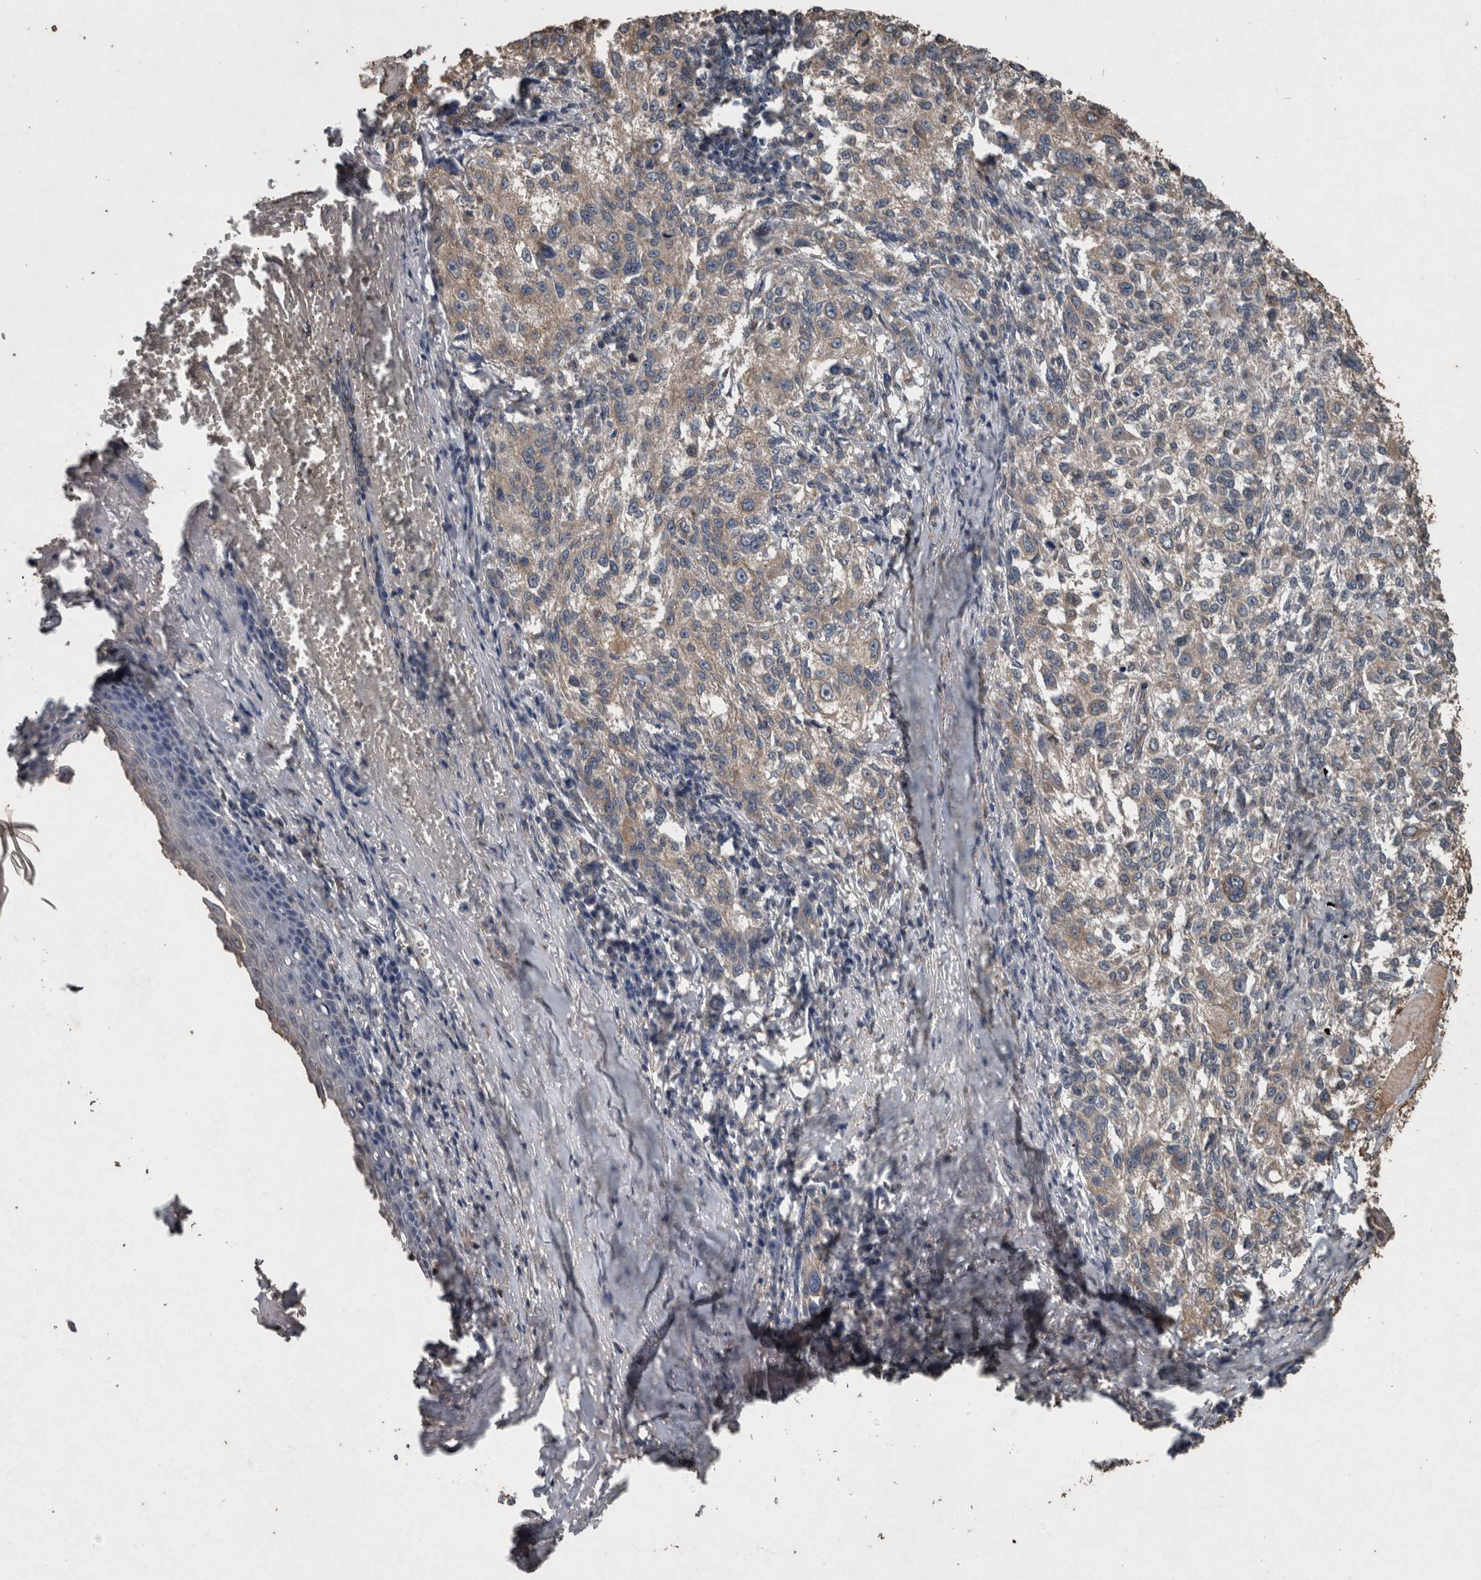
{"staining": {"intensity": "weak", "quantity": ">75%", "location": "cytoplasmic/membranous"}, "tissue": "melanoma", "cell_type": "Tumor cells", "image_type": "cancer", "snomed": [{"axis": "morphology", "description": "Necrosis, NOS"}, {"axis": "morphology", "description": "Malignant melanoma, NOS"}, {"axis": "topography", "description": "Skin"}], "caption": "Melanoma stained with DAB (3,3'-diaminobenzidine) immunohistochemistry demonstrates low levels of weak cytoplasmic/membranous positivity in approximately >75% of tumor cells.", "gene": "FGFRL1", "patient": {"sex": "female", "age": 87}}